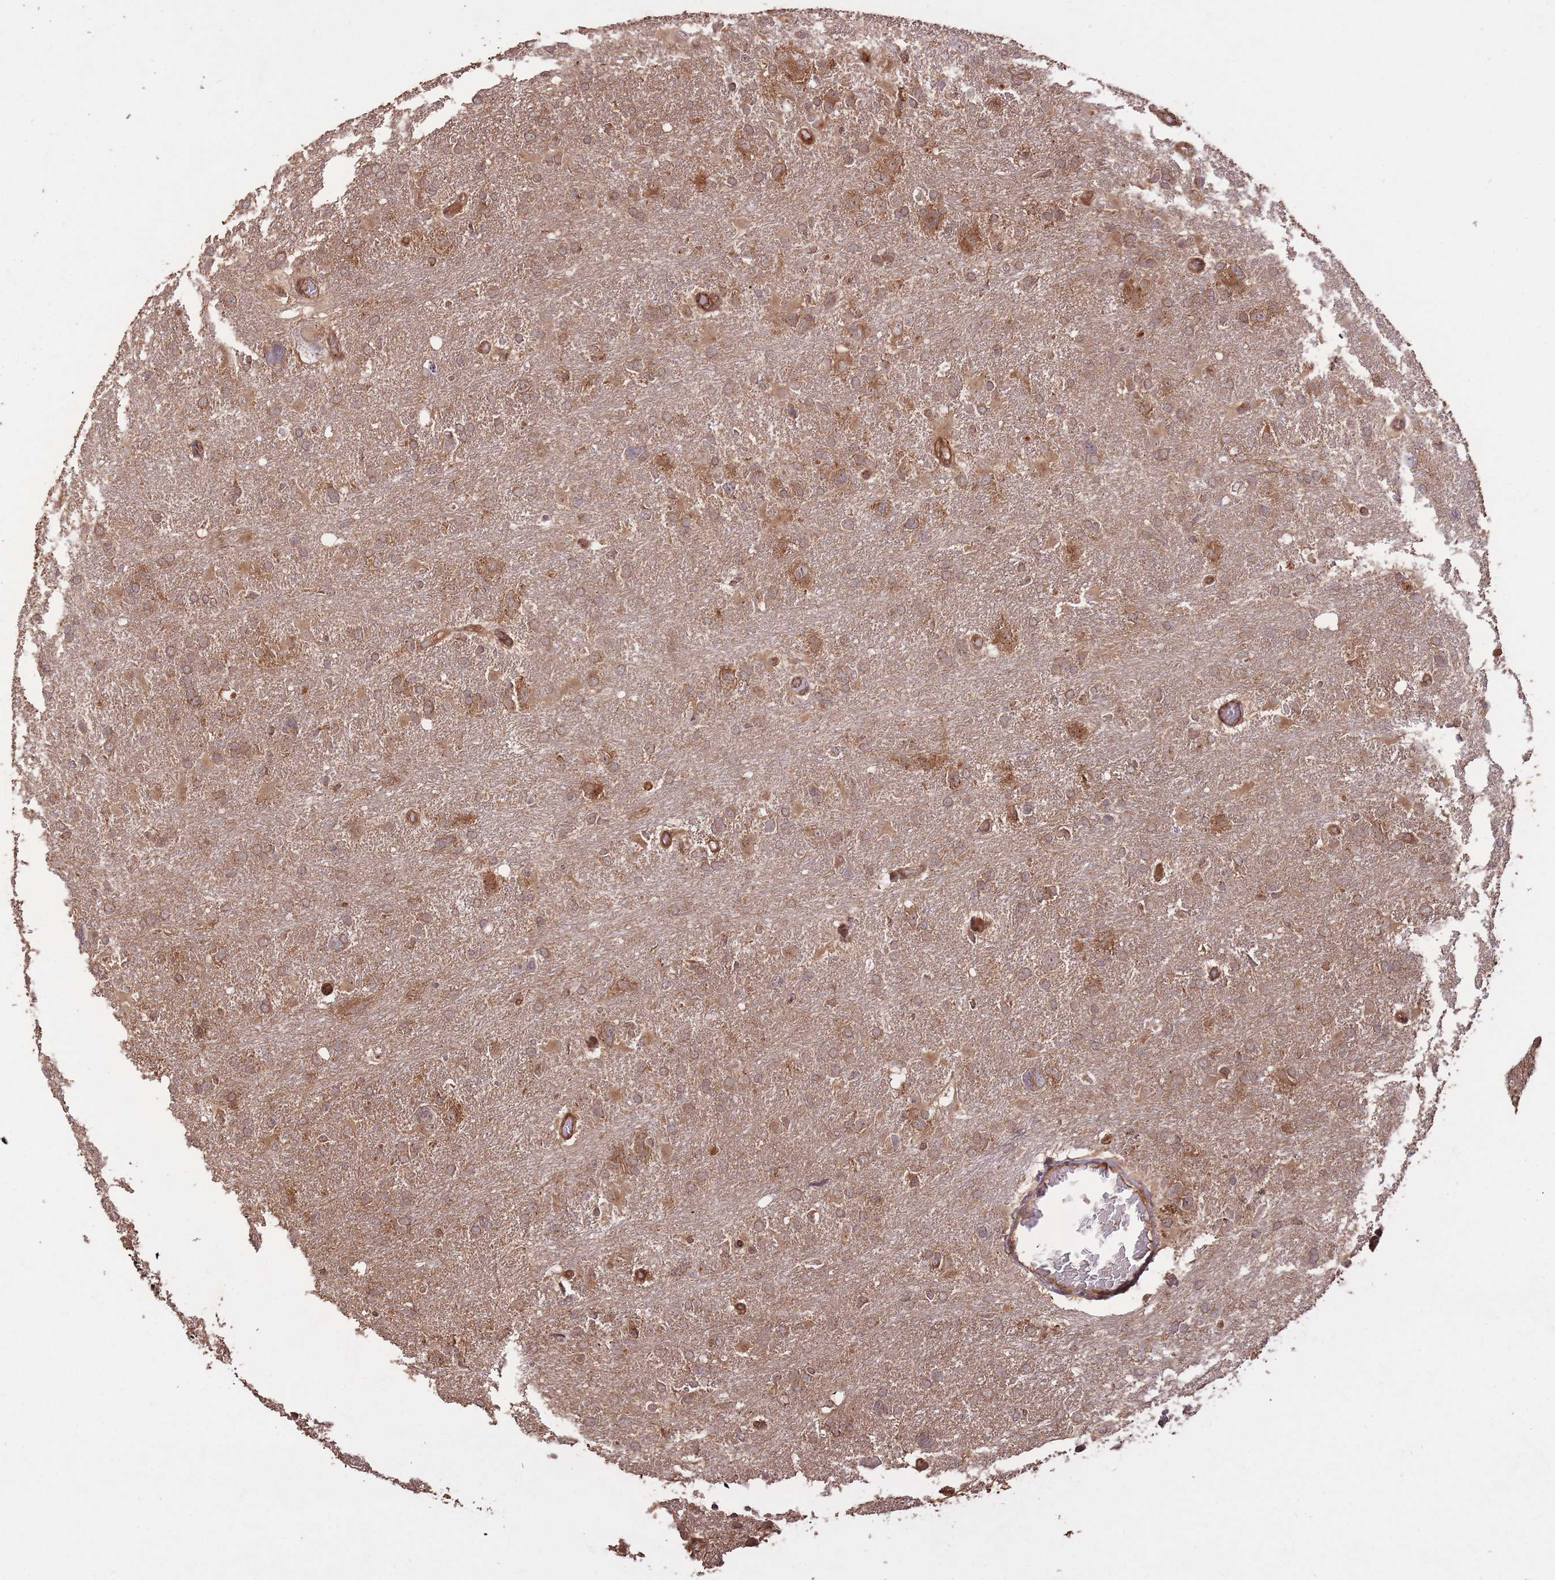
{"staining": {"intensity": "moderate", "quantity": ">75%", "location": "cytoplasmic/membranous"}, "tissue": "glioma", "cell_type": "Tumor cells", "image_type": "cancer", "snomed": [{"axis": "morphology", "description": "Glioma, malignant, High grade"}, {"axis": "topography", "description": "Brain"}], "caption": "Human high-grade glioma (malignant) stained with a brown dye displays moderate cytoplasmic/membranous positive expression in about >75% of tumor cells.", "gene": "ERBB3", "patient": {"sex": "male", "age": 61}}